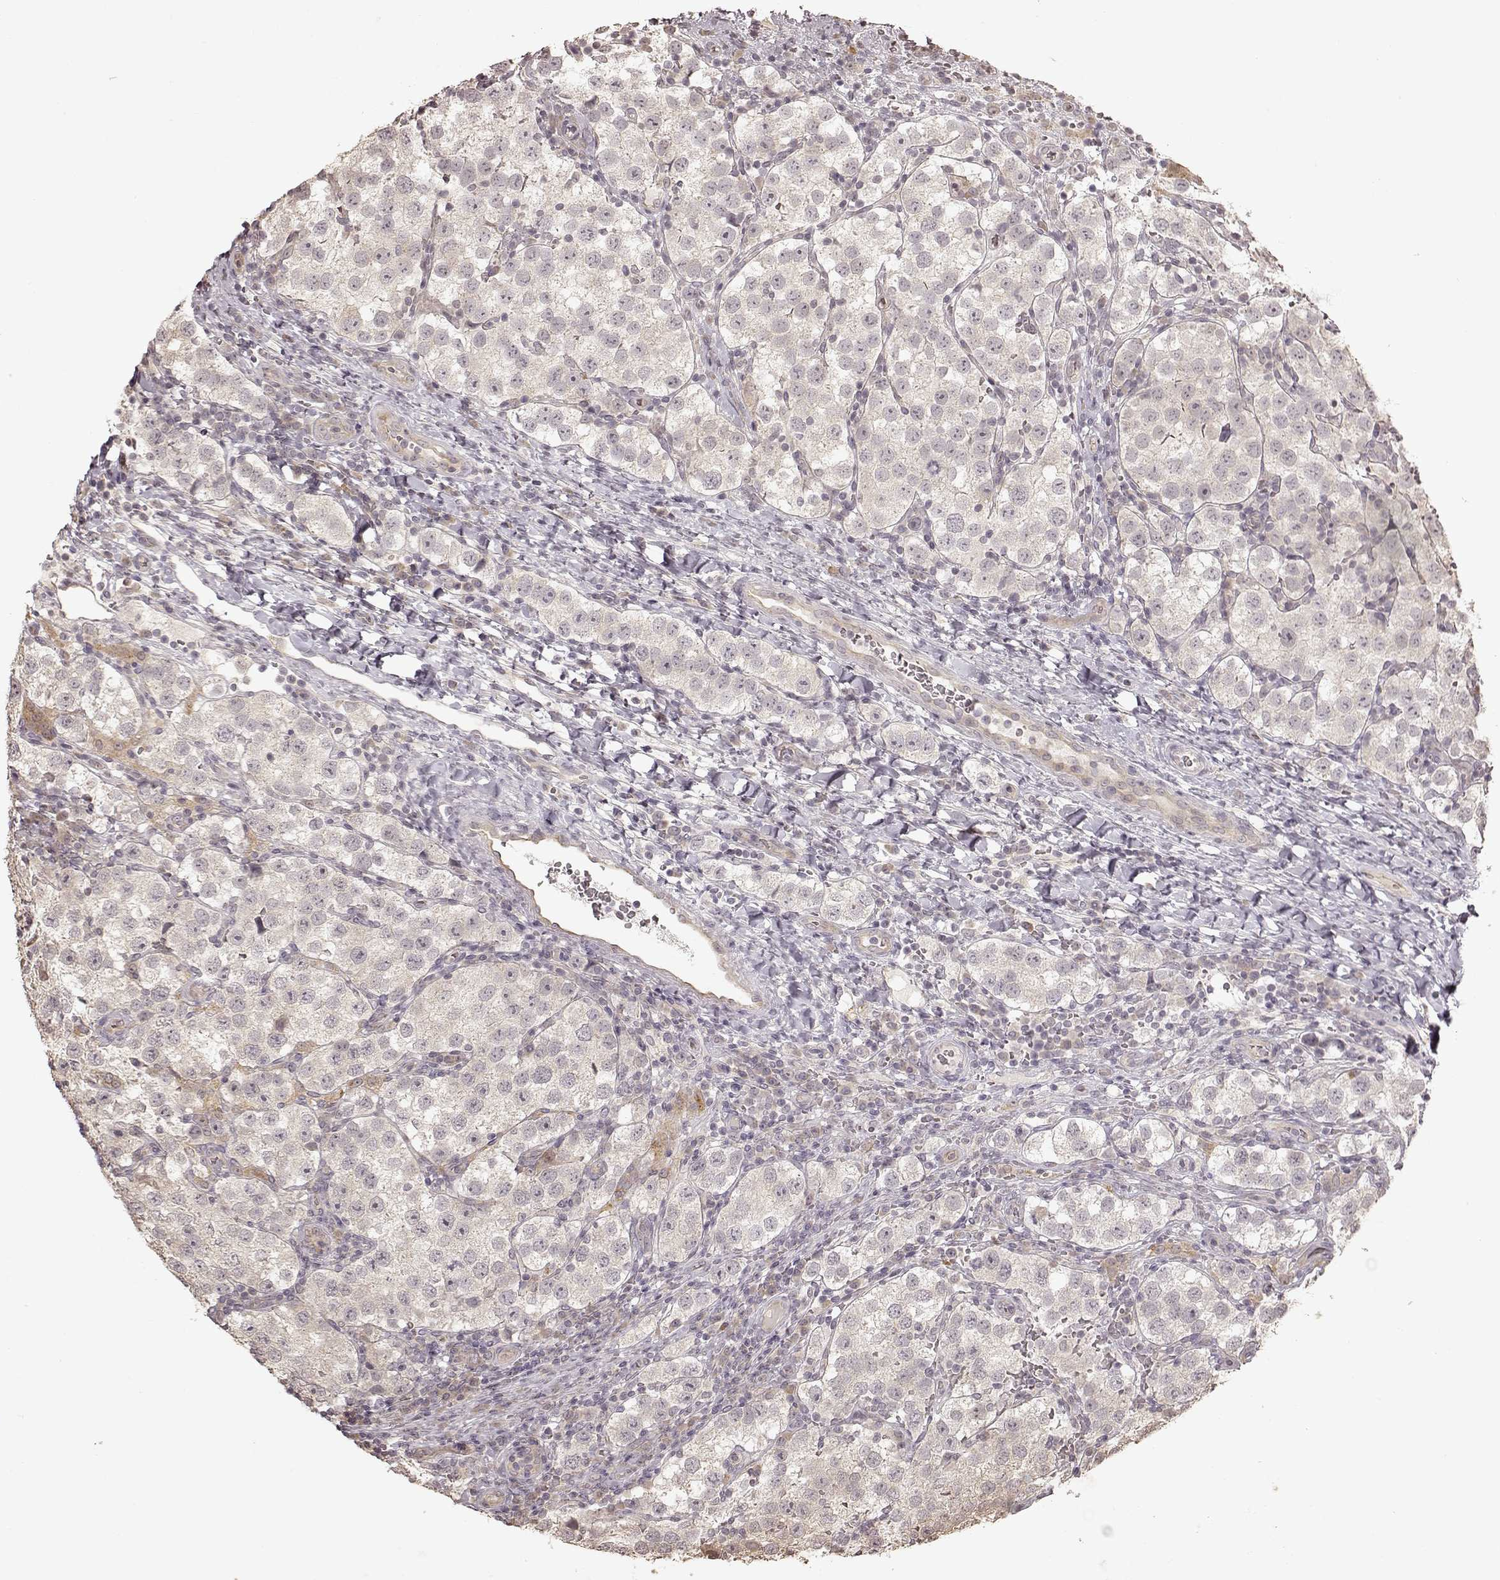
{"staining": {"intensity": "negative", "quantity": "none", "location": "none"}, "tissue": "testis cancer", "cell_type": "Tumor cells", "image_type": "cancer", "snomed": [{"axis": "morphology", "description": "Seminoma, NOS"}, {"axis": "topography", "description": "Testis"}], "caption": "The micrograph shows no staining of tumor cells in testis cancer (seminoma).", "gene": "CRB1", "patient": {"sex": "male", "age": 37}}